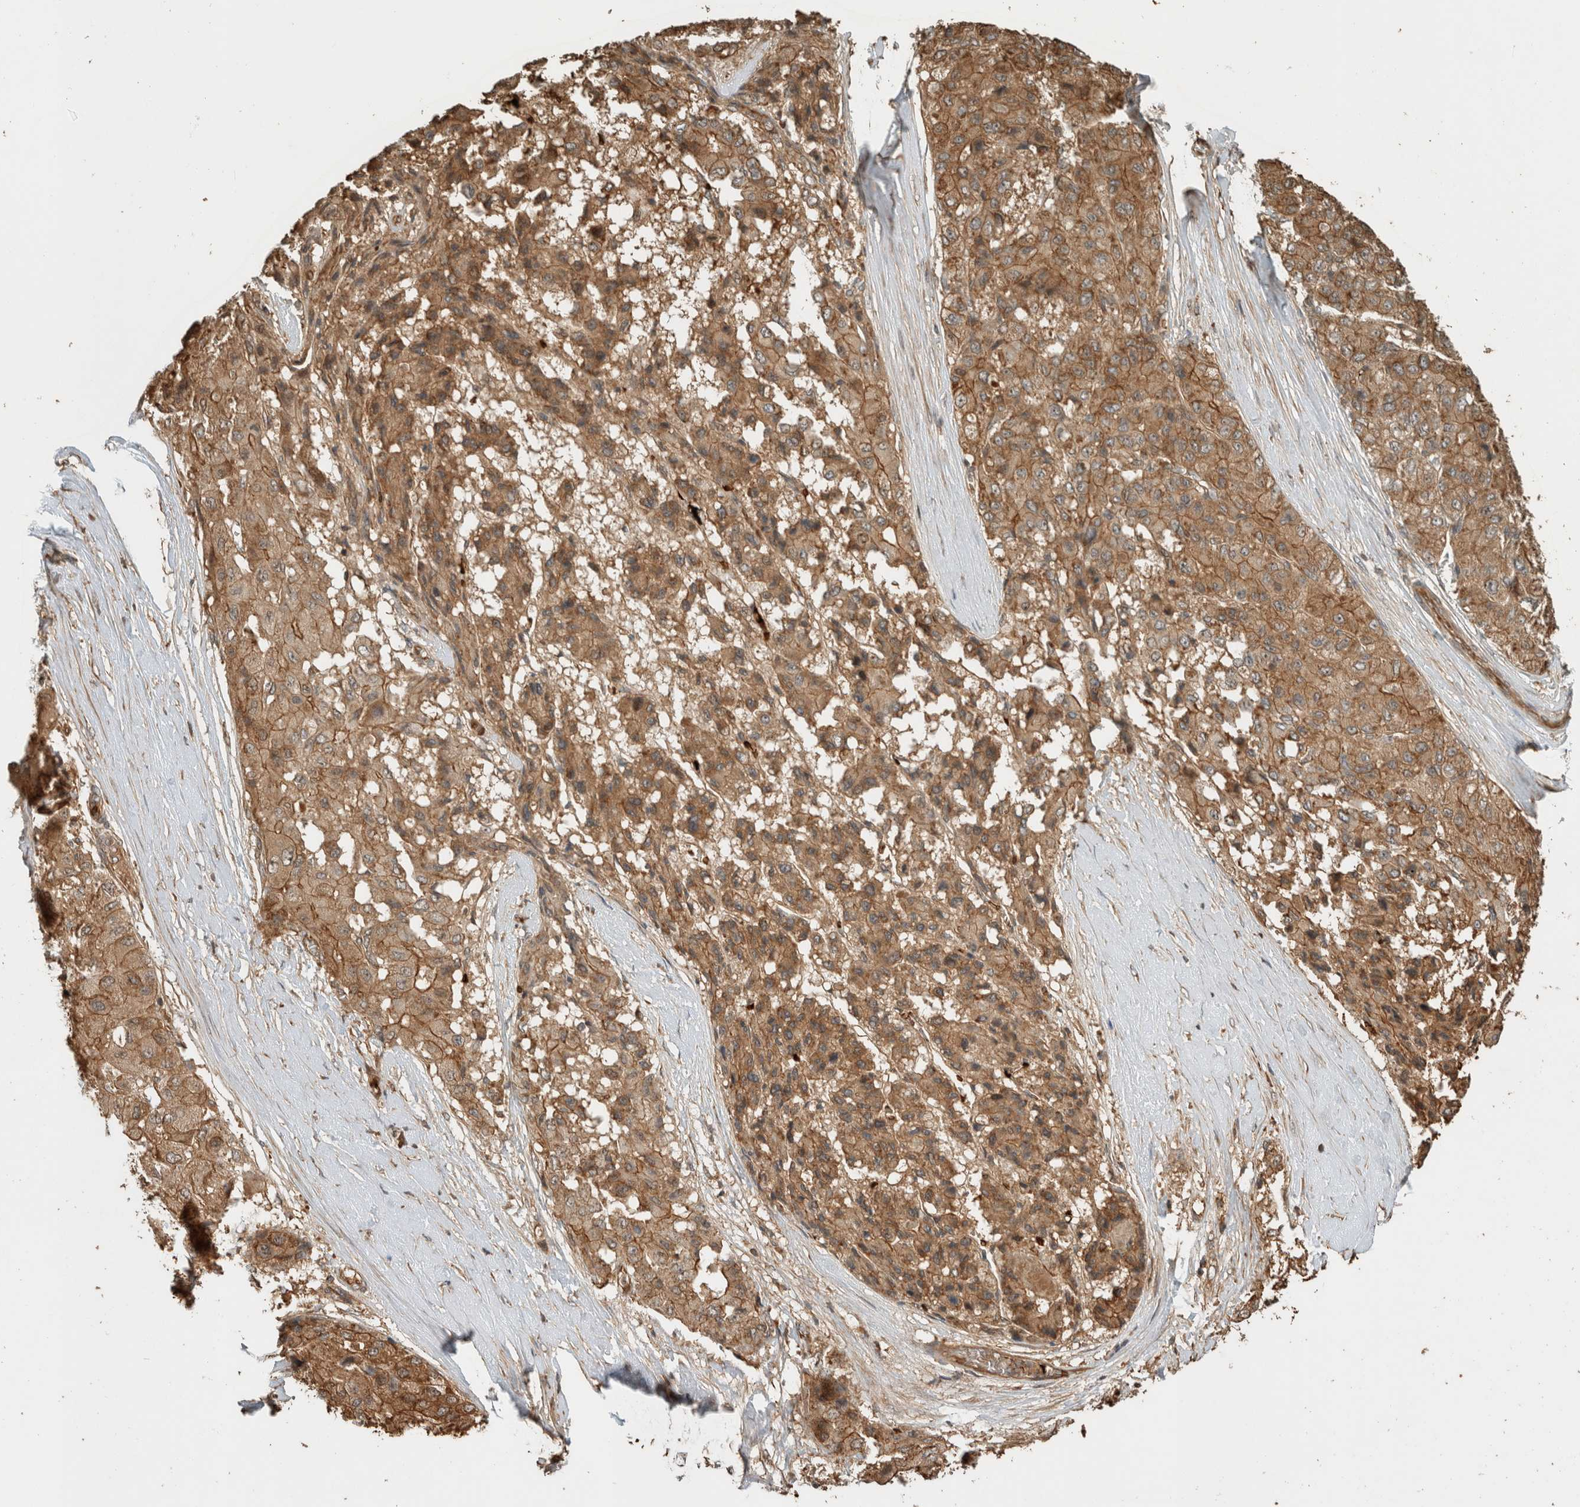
{"staining": {"intensity": "moderate", "quantity": ">75%", "location": "cytoplasmic/membranous"}, "tissue": "liver cancer", "cell_type": "Tumor cells", "image_type": "cancer", "snomed": [{"axis": "morphology", "description": "Carcinoma, Hepatocellular, NOS"}, {"axis": "topography", "description": "Liver"}], "caption": "A brown stain highlights moderate cytoplasmic/membranous expression of a protein in liver cancer tumor cells. (DAB IHC with brightfield microscopy, high magnification).", "gene": "OTUD6B", "patient": {"sex": "male", "age": 80}}